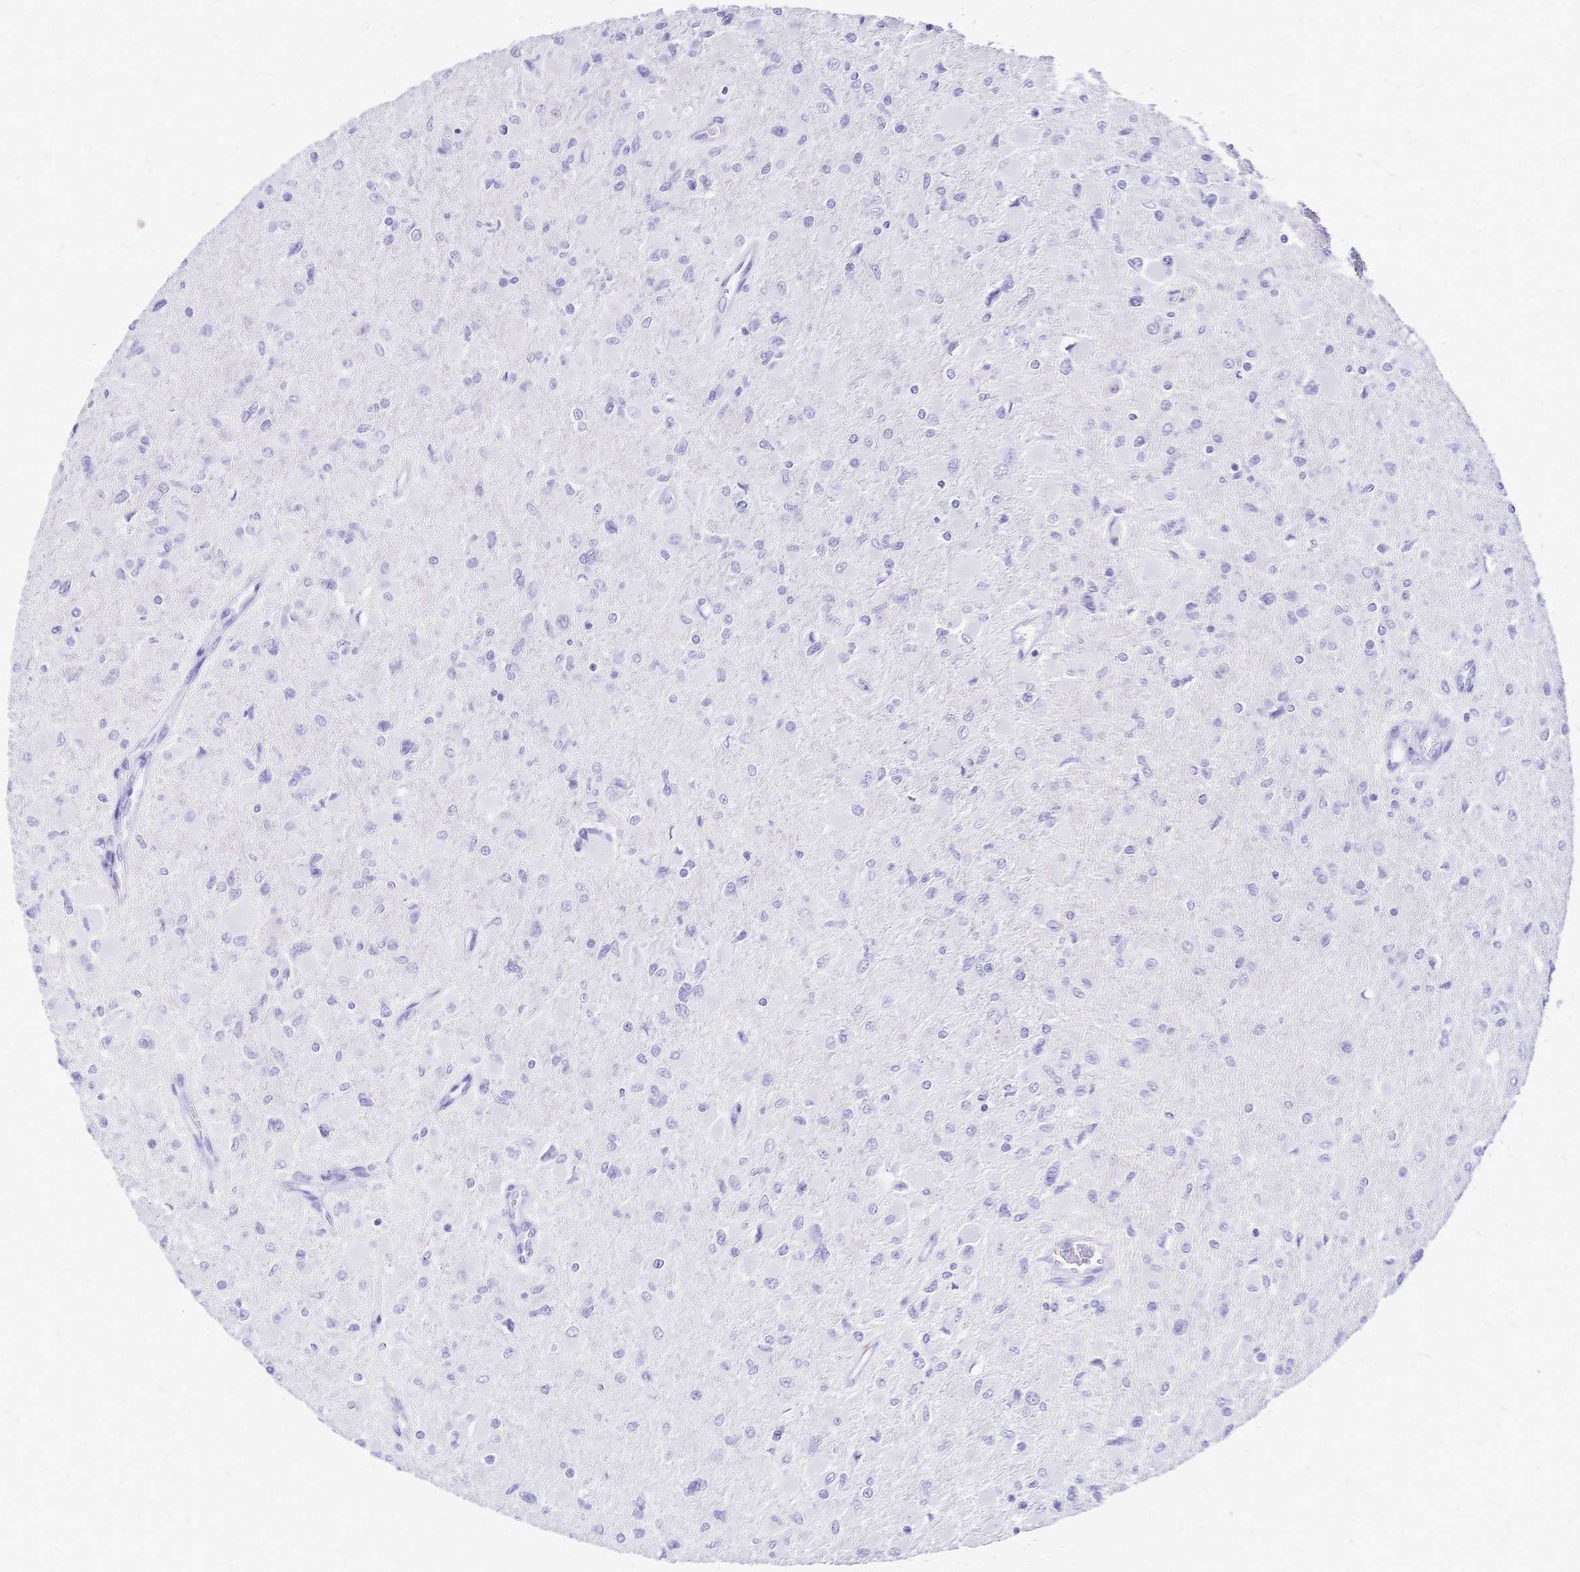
{"staining": {"intensity": "negative", "quantity": "none", "location": "none"}, "tissue": "glioma", "cell_type": "Tumor cells", "image_type": "cancer", "snomed": [{"axis": "morphology", "description": "Glioma, malignant, High grade"}, {"axis": "topography", "description": "Cerebral cortex"}], "caption": "There is no significant positivity in tumor cells of glioma. Brightfield microscopy of immunohistochemistry (IHC) stained with DAB (3,3'-diaminobenzidine) (brown) and hematoxylin (blue), captured at high magnification.", "gene": "FA2H", "patient": {"sex": "female", "age": 36}}